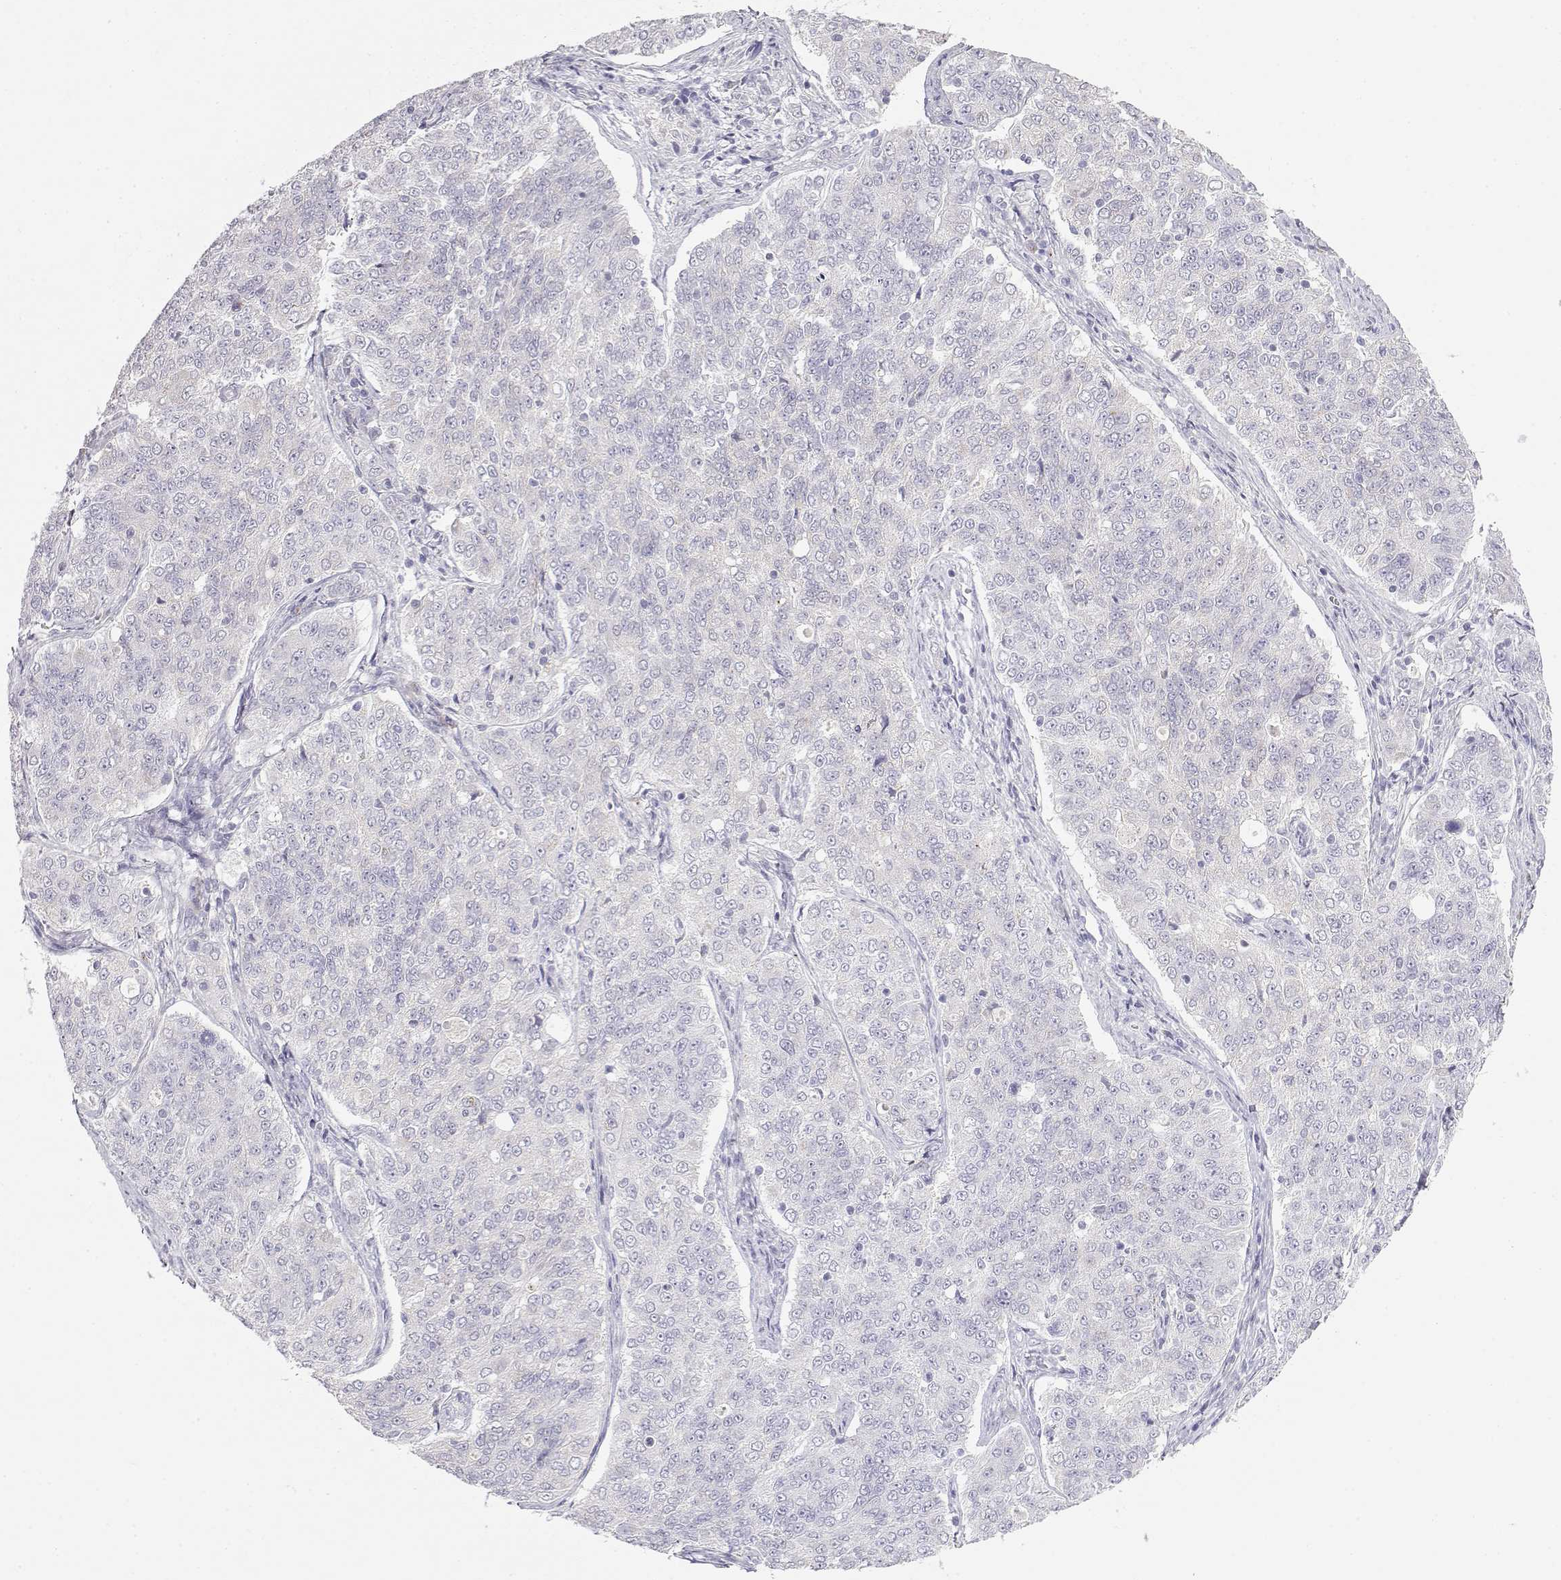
{"staining": {"intensity": "negative", "quantity": "none", "location": "none"}, "tissue": "endometrial cancer", "cell_type": "Tumor cells", "image_type": "cancer", "snomed": [{"axis": "morphology", "description": "Adenocarcinoma, NOS"}, {"axis": "topography", "description": "Endometrium"}], "caption": "Immunohistochemistry histopathology image of human endometrial cancer stained for a protein (brown), which shows no staining in tumor cells.", "gene": "CDHR1", "patient": {"sex": "female", "age": 43}}